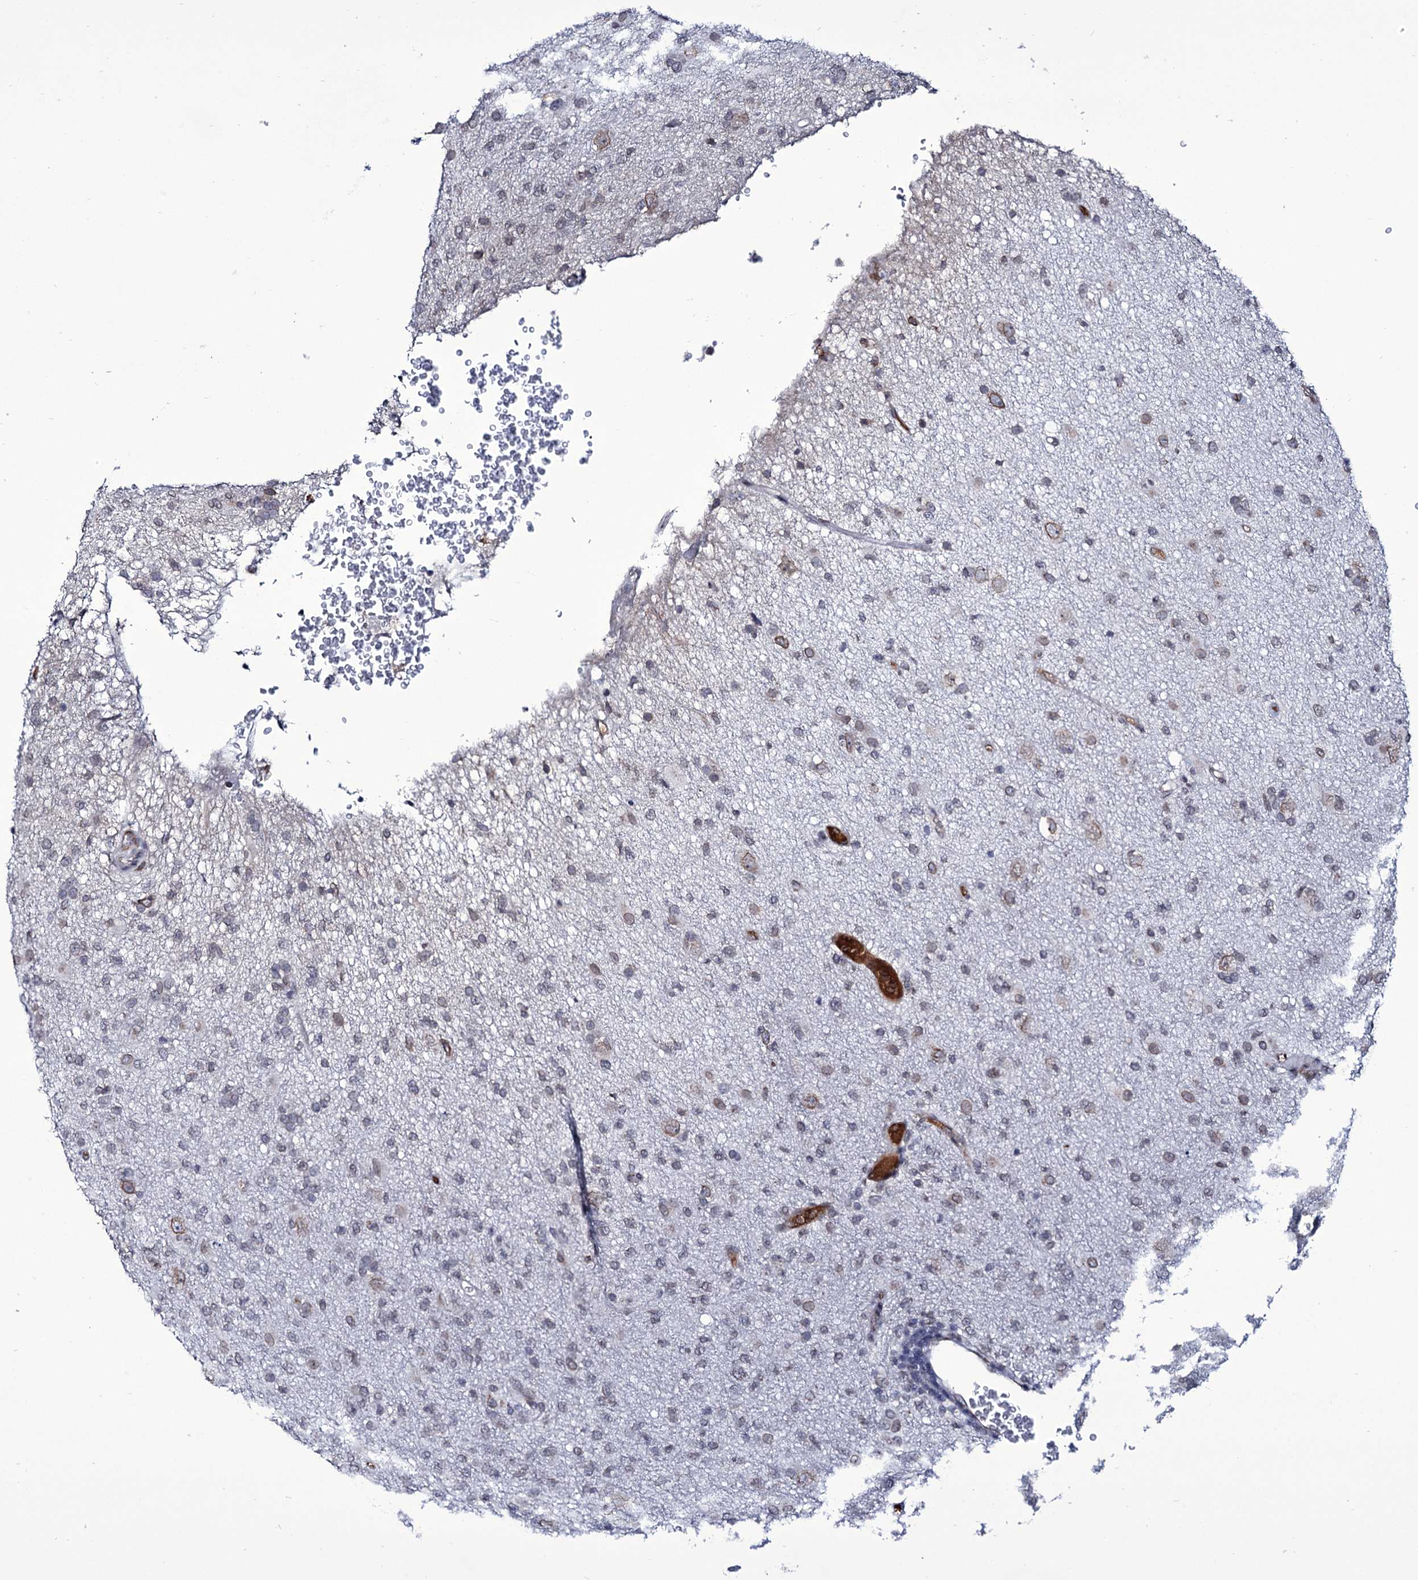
{"staining": {"intensity": "moderate", "quantity": "<25%", "location": "cytoplasmic/membranous,nuclear"}, "tissue": "glioma", "cell_type": "Tumor cells", "image_type": "cancer", "snomed": [{"axis": "morphology", "description": "Glioma, malignant, High grade"}, {"axis": "topography", "description": "Brain"}], "caption": "Immunohistochemical staining of glioma shows low levels of moderate cytoplasmic/membranous and nuclear expression in approximately <25% of tumor cells.", "gene": "ZC3H12C", "patient": {"sex": "female", "age": 57}}